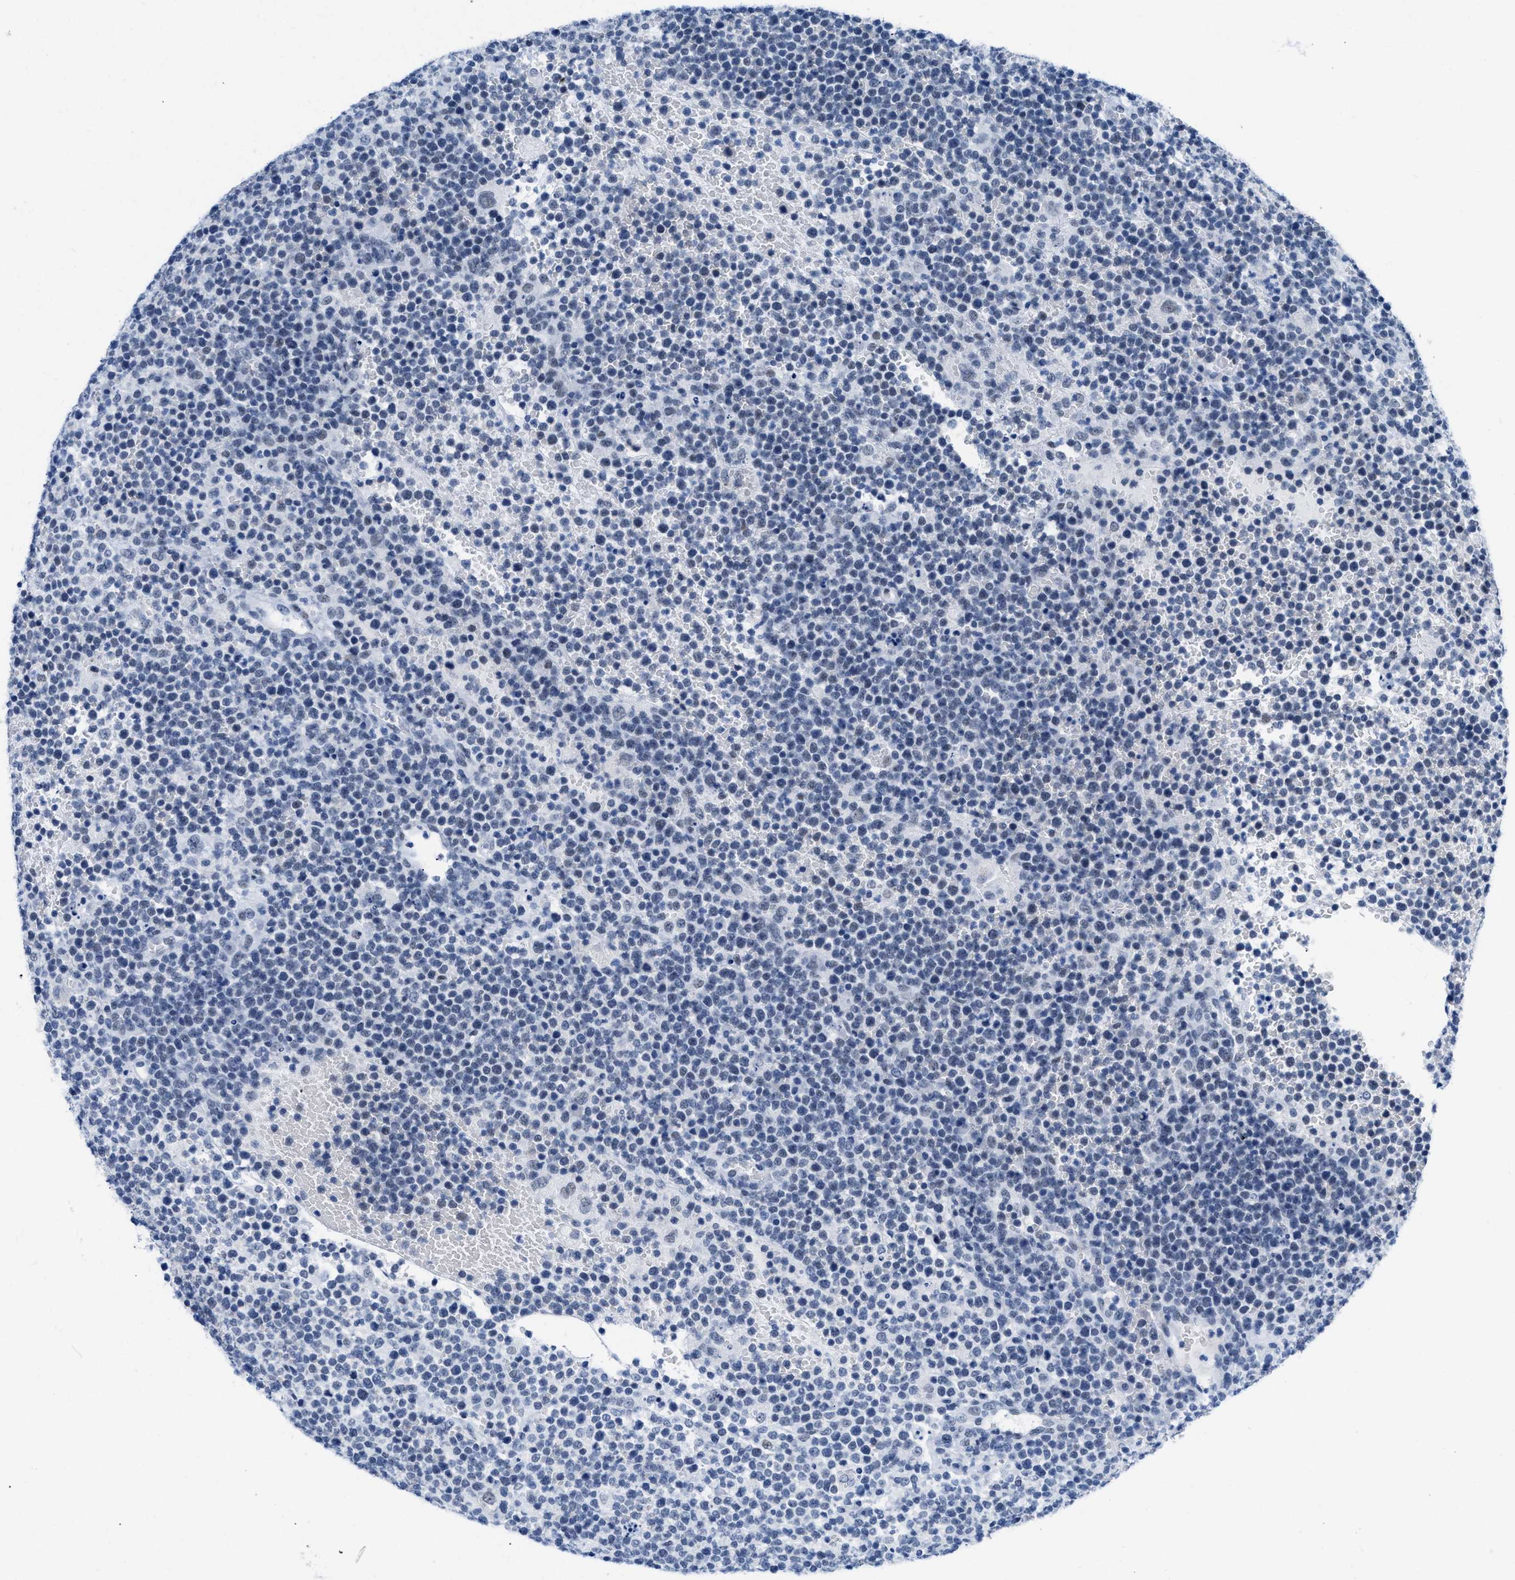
{"staining": {"intensity": "weak", "quantity": "<25%", "location": "nuclear"}, "tissue": "lymphoma", "cell_type": "Tumor cells", "image_type": "cancer", "snomed": [{"axis": "morphology", "description": "Malignant lymphoma, non-Hodgkin's type, High grade"}, {"axis": "topography", "description": "Lymph node"}], "caption": "Protein analysis of lymphoma reveals no significant staining in tumor cells.", "gene": "CTBP1", "patient": {"sex": "male", "age": 61}}